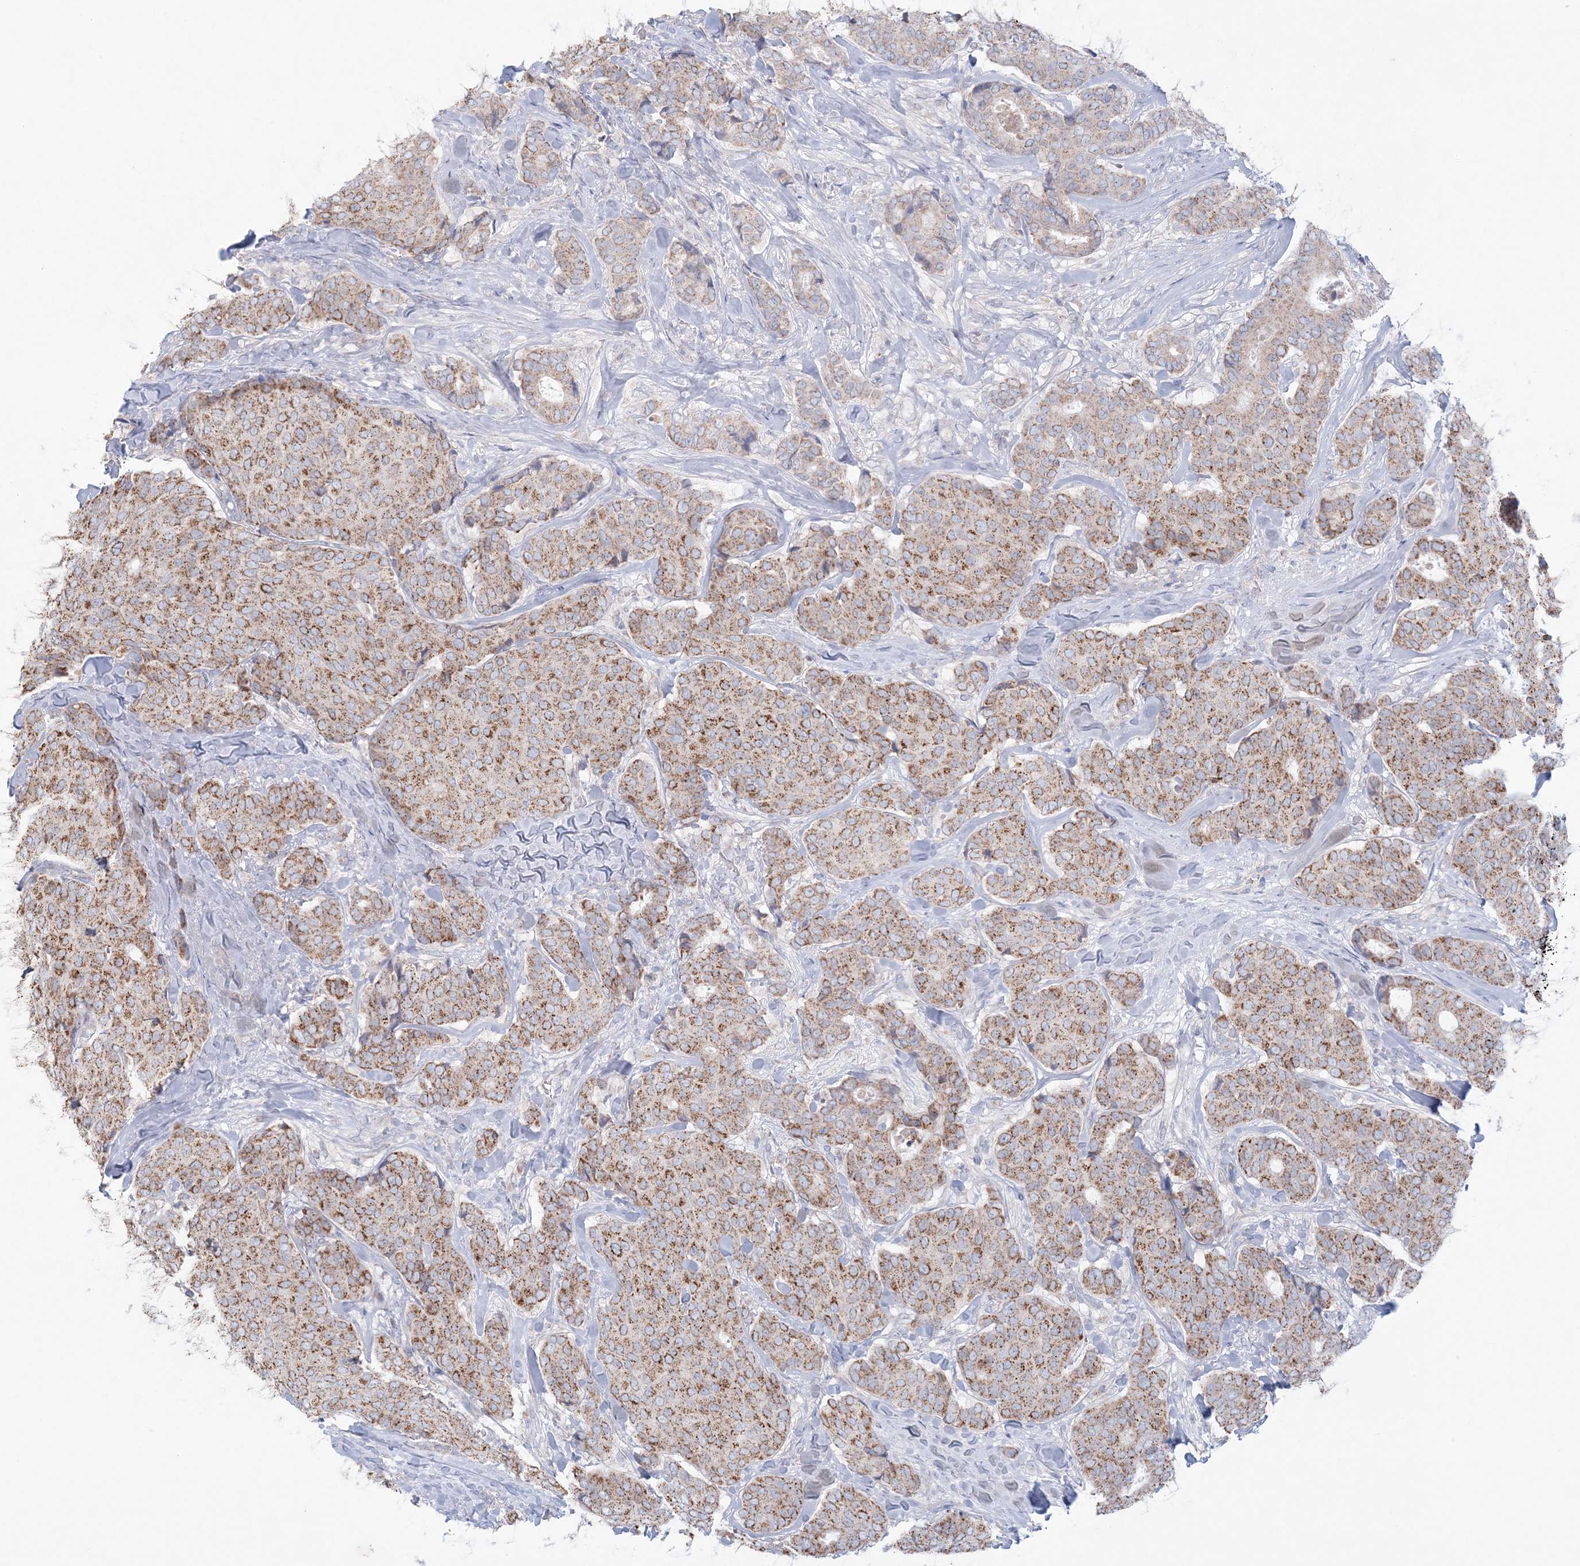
{"staining": {"intensity": "moderate", "quantity": ">75%", "location": "cytoplasmic/membranous"}, "tissue": "breast cancer", "cell_type": "Tumor cells", "image_type": "cancer", "snomed": [{"axis": "morphology", "description": "Duct carcinoma"}, {"axis": "topography", "description": "Breast"}], "caption": "Intraductal carcinoma (breast) stained for a protein exhibits moderate cytoplasmic/membranous positivity in tumor cells.", "gene": "KCTD6", "patient": {"sex": "female", "age": 75}}